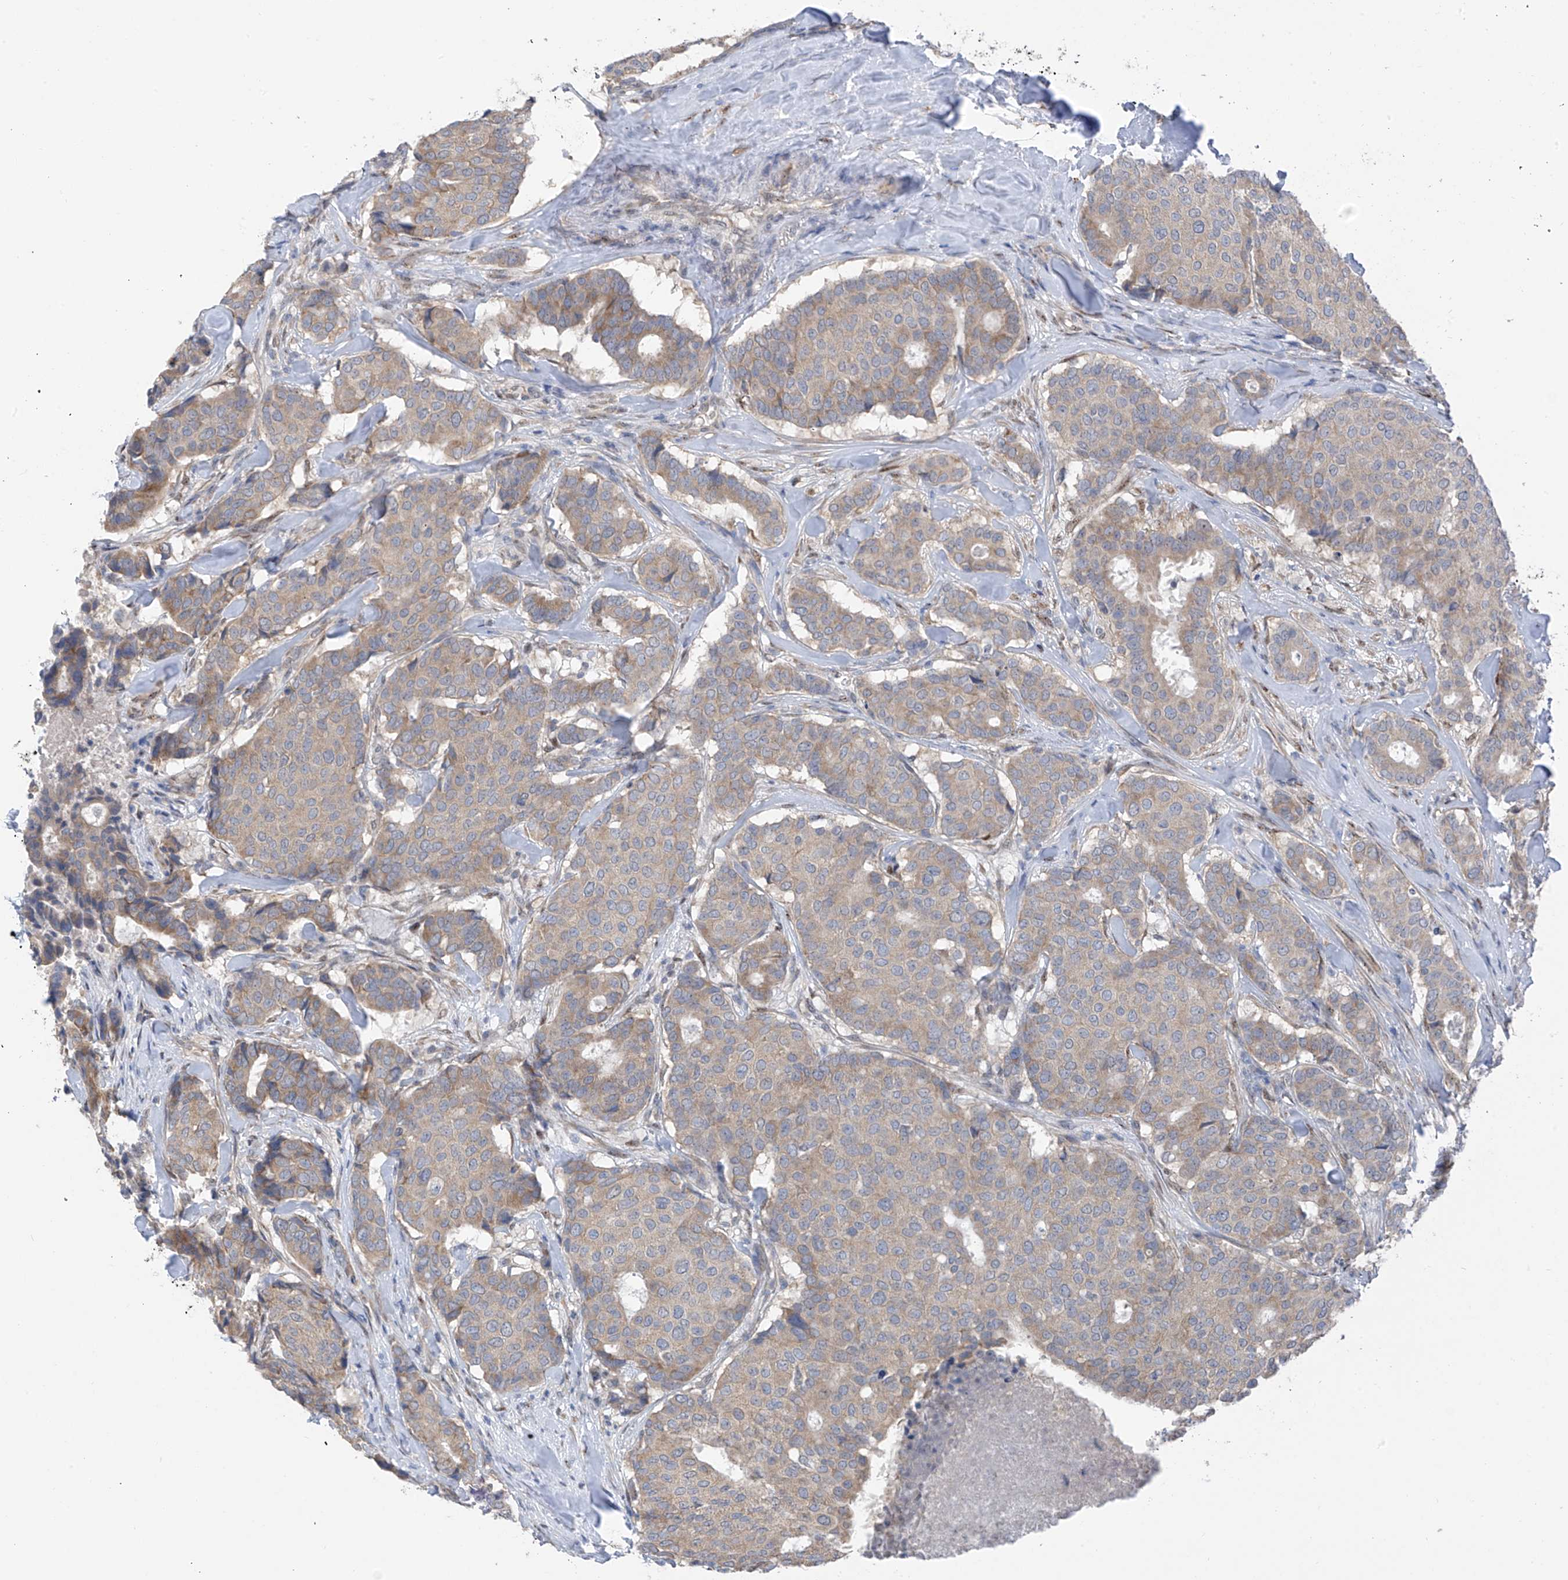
{"staining": {"intensity": "weak", "quantity": ">75%", "location": "cytoplasmic/membranous"}, "tissue": "breast cancer", "cell_type": "Tumor cells", "image_type": "cancer", "snomed": [{"axis": "morphology", "description": "Duct carcinoma"}, {"axis": "topography", "description": "Breast"}], "caption": "Breast cancer tissue reveals weak cytoplasmic/membranous staining in about >75% of tumor cells The staining was performed using DAB (3,3'-diaminobenzidine) to visualize the protein expression in brown, while the nuclei were stained in blue with hematoxylin (Magnification: 20x).", "gene": "RPL4", "patient": {"sex": "female", "age": 75}}